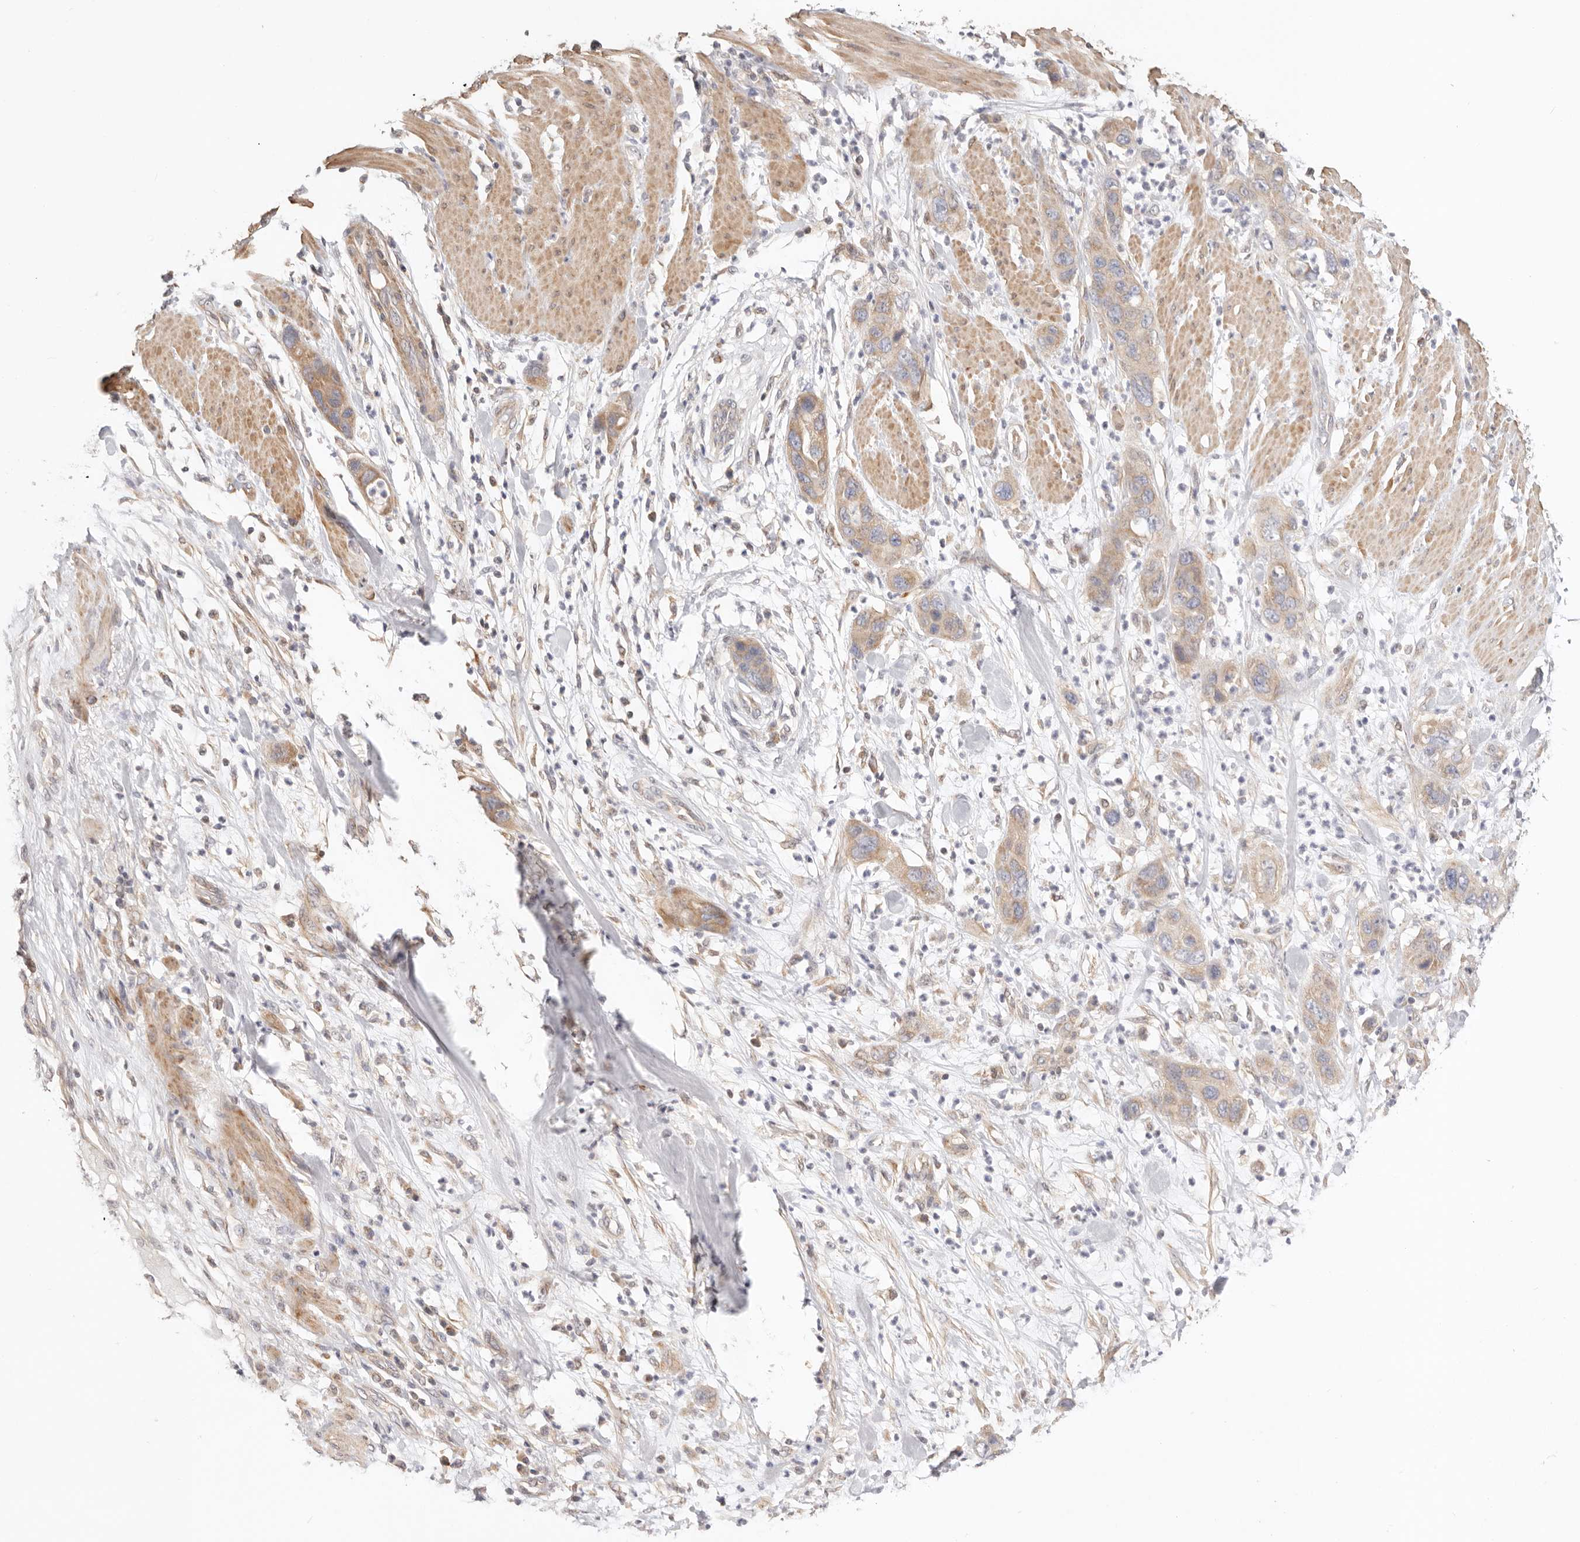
{"staining": {"intensity": "weak", "quantity": "25%-75%", "location": "cytoplasmic/membranous"}, "tissue": "pancreatic cancer", "cell_type": "Tumor cells", "image_type": "cancer", "snomed": [{"axis": "morphology", "description": "Adenocarcinoma, NOS"}, {"axis": "topography", "description": "Pancreas"}], "caption": "Human adenocarcinoma (pancreatic) stained with a brown dye demonstrates weak cytoplasmic/membranous positive expression in about 25%-75% of tumor cells.", "gene": "KCMF1", "patient": {"sex": "female", "age": 71}}